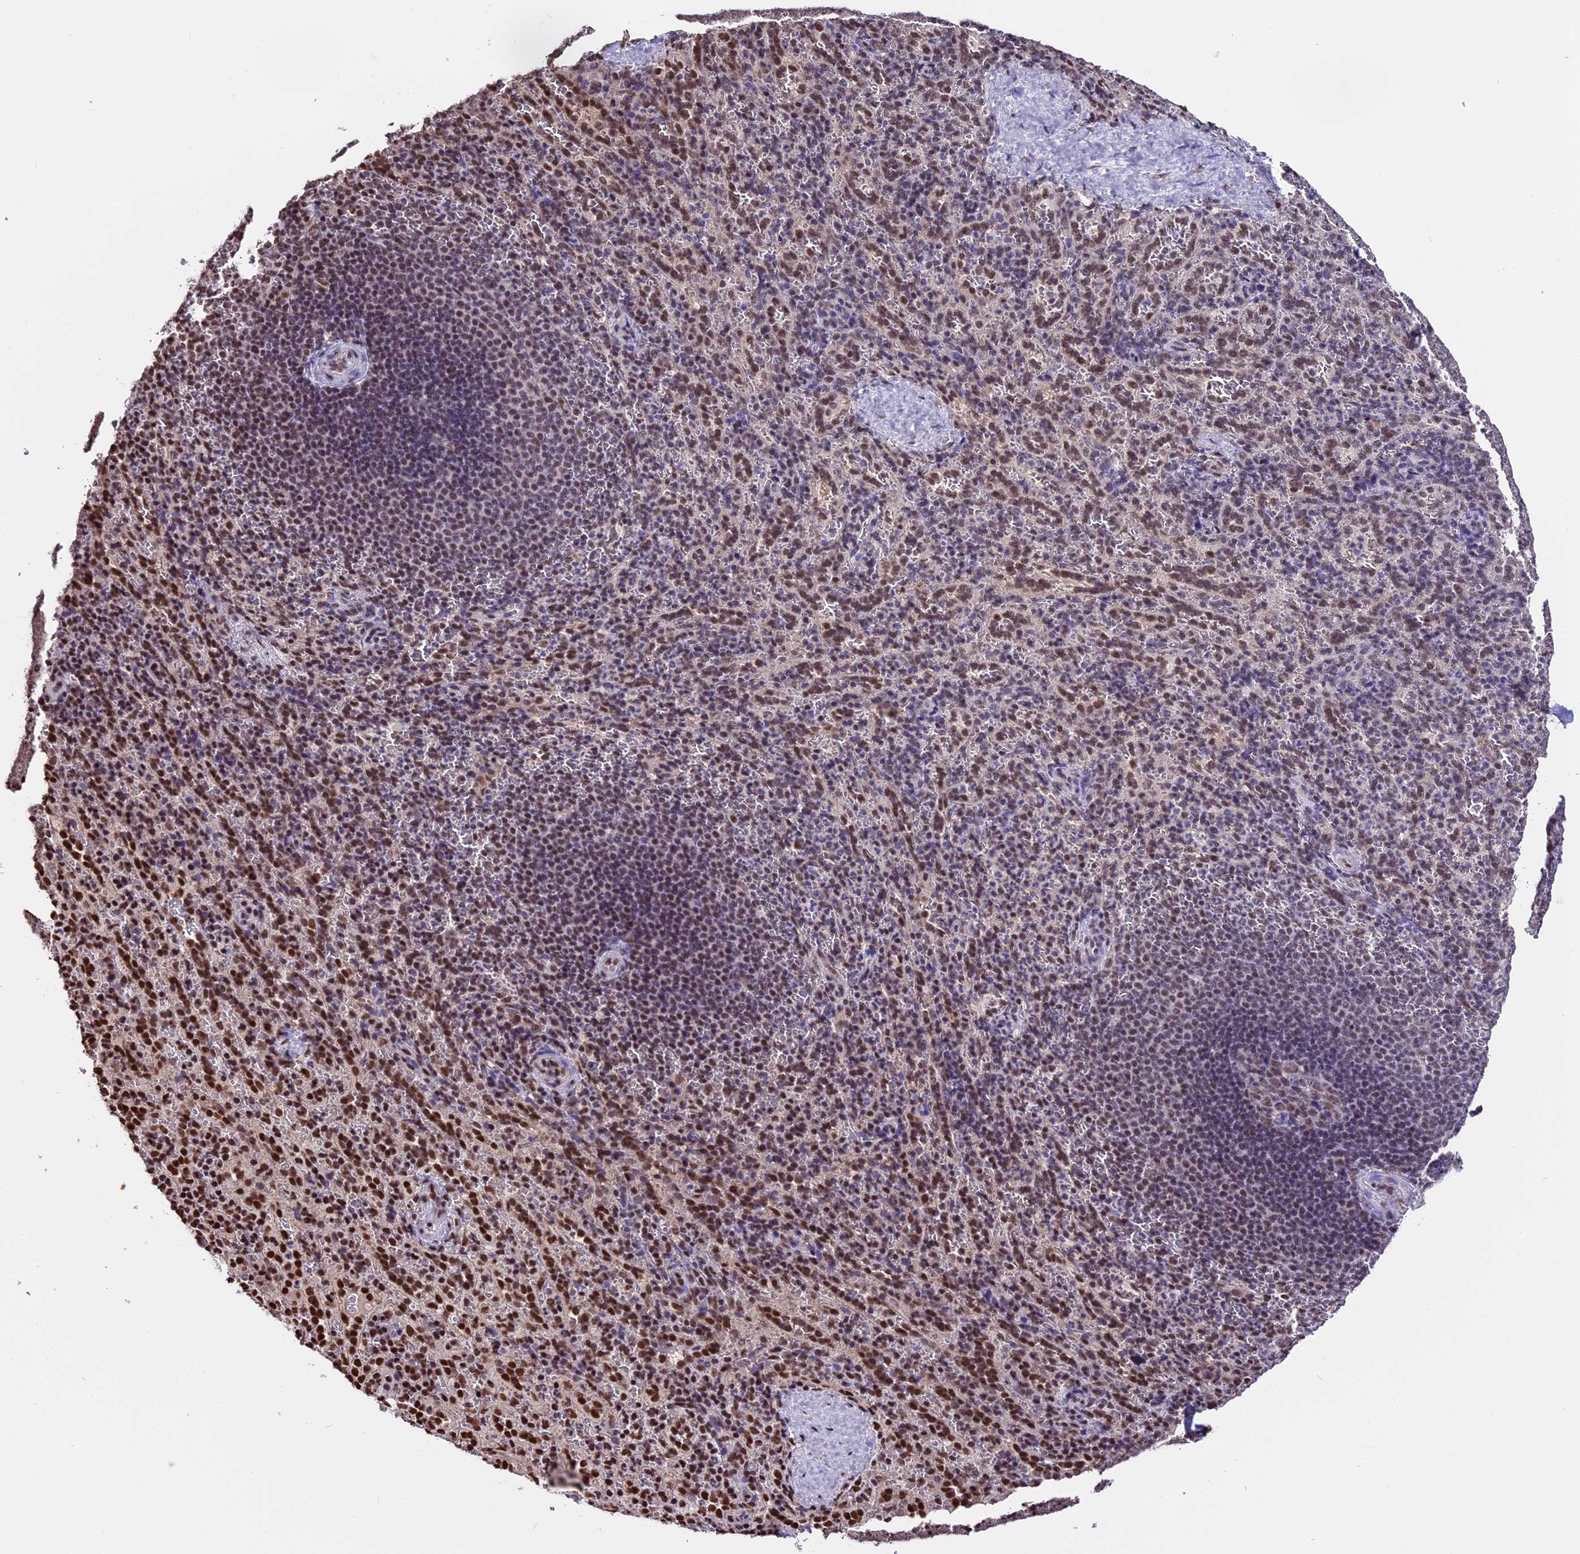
{"staining": {"intensity": "moderate", "quantity": ">75%", "location": "nuclear"}, "tissue": "spleen", "cell_type": "Cells in red pulp", "image_type": "normal", "snomed": [{"axis": "morphology", "description": "Normal tissue, NOS"}, {"axis": "topography", "description": "Spleen"}], "caption": "An image of human spleen stained for a protein reveals moderate nuclear brown staining in cells in red pulp. Nuclei are stained in blue.", "gene": "POLR3E", "patient": {"sex": "female", "age": 21}}